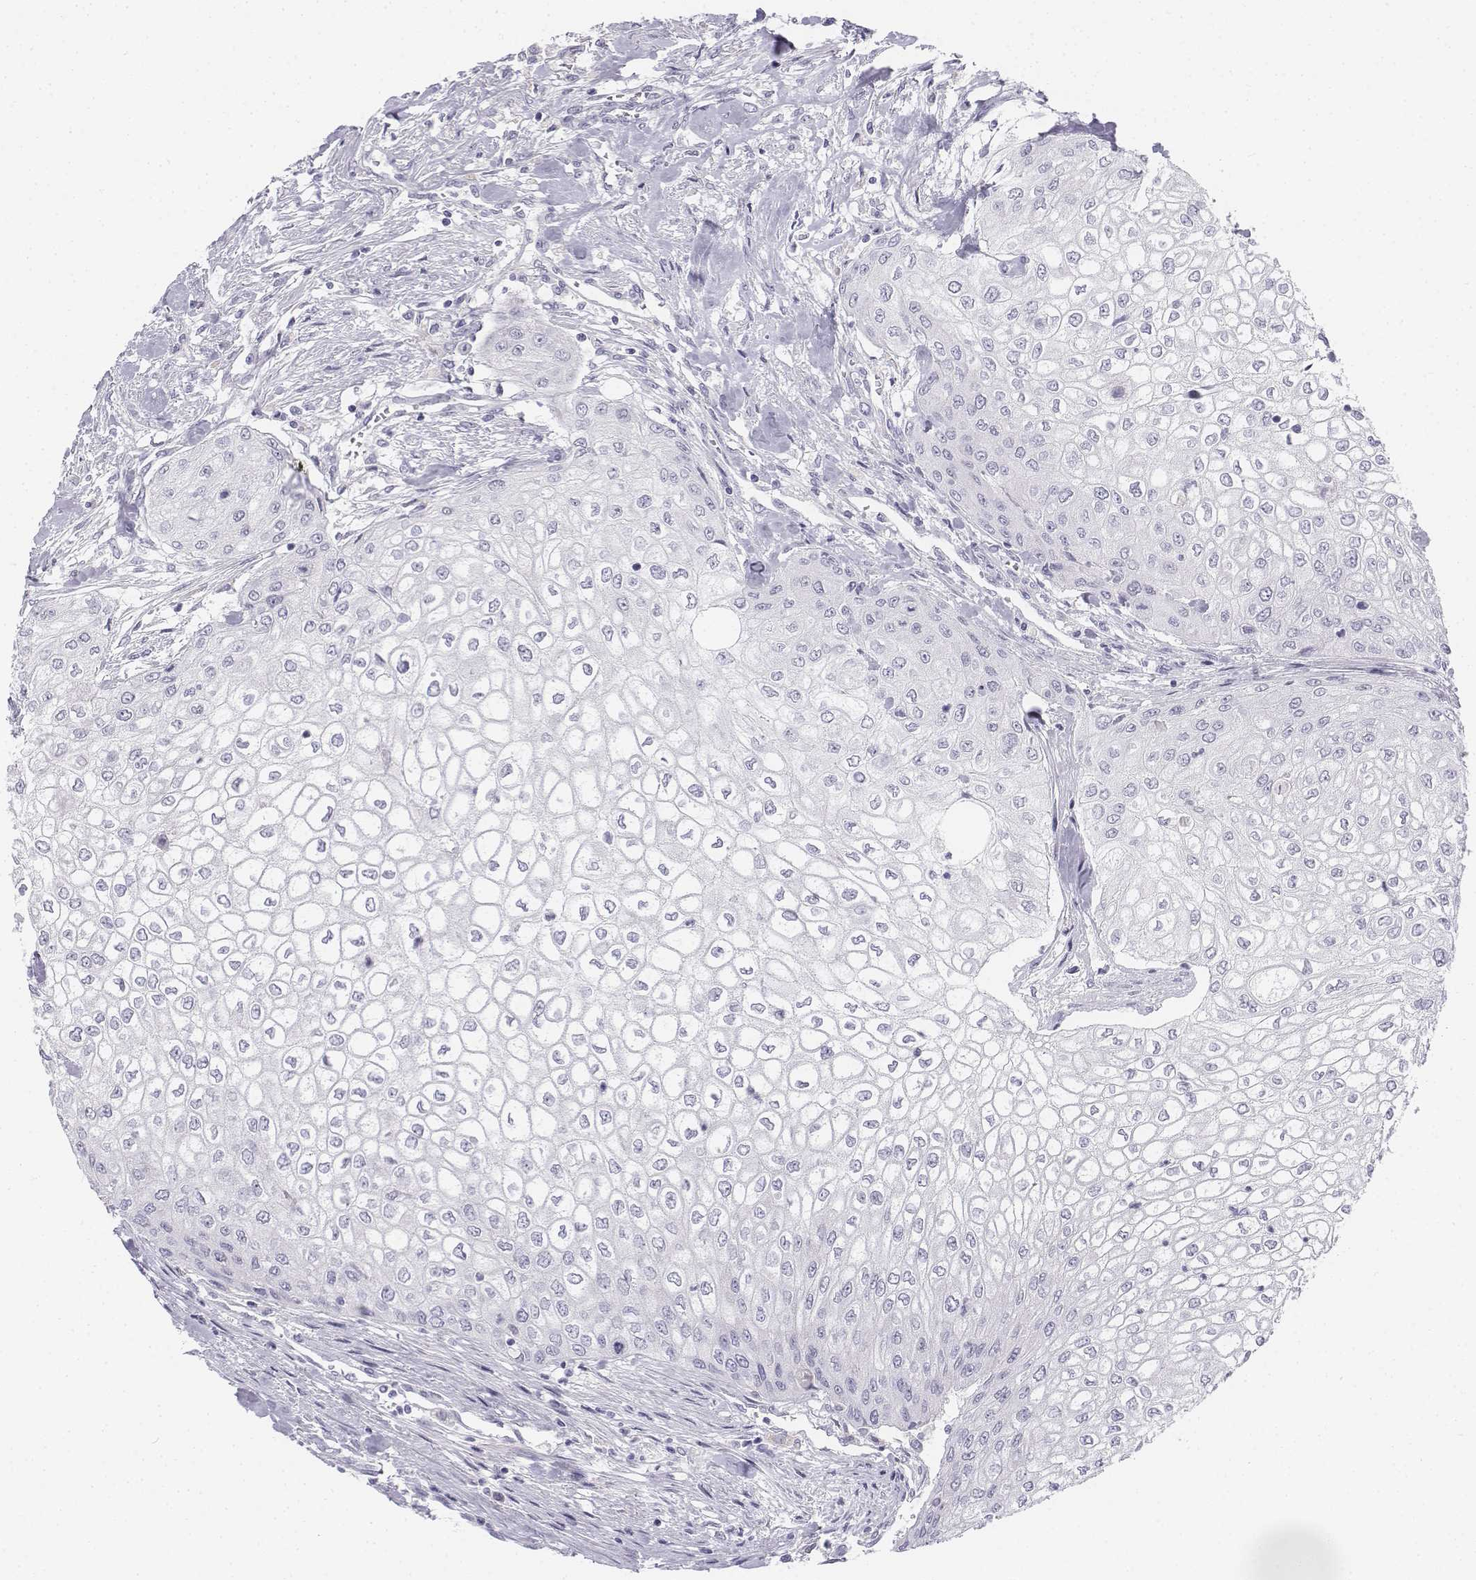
{"staining": {"intensity": "negative", "quantity": "none", "location": "none"}, "tissue": "urothelial cancer", "cell_type": "Tumor cells", "image_type": "cancer", "snomed": [{"axis": "morphology", "description": "Urothelial carcinoma, High grade"}, {"axis": "topography", "description": "Urinary bladder"}], "caption": "High-grade urothelial carcinoma was stained to show a protein in brown. There is no significant expression in tumor cells.", "gene": "TH", "patient": {"sex": "male", "age": 62}}